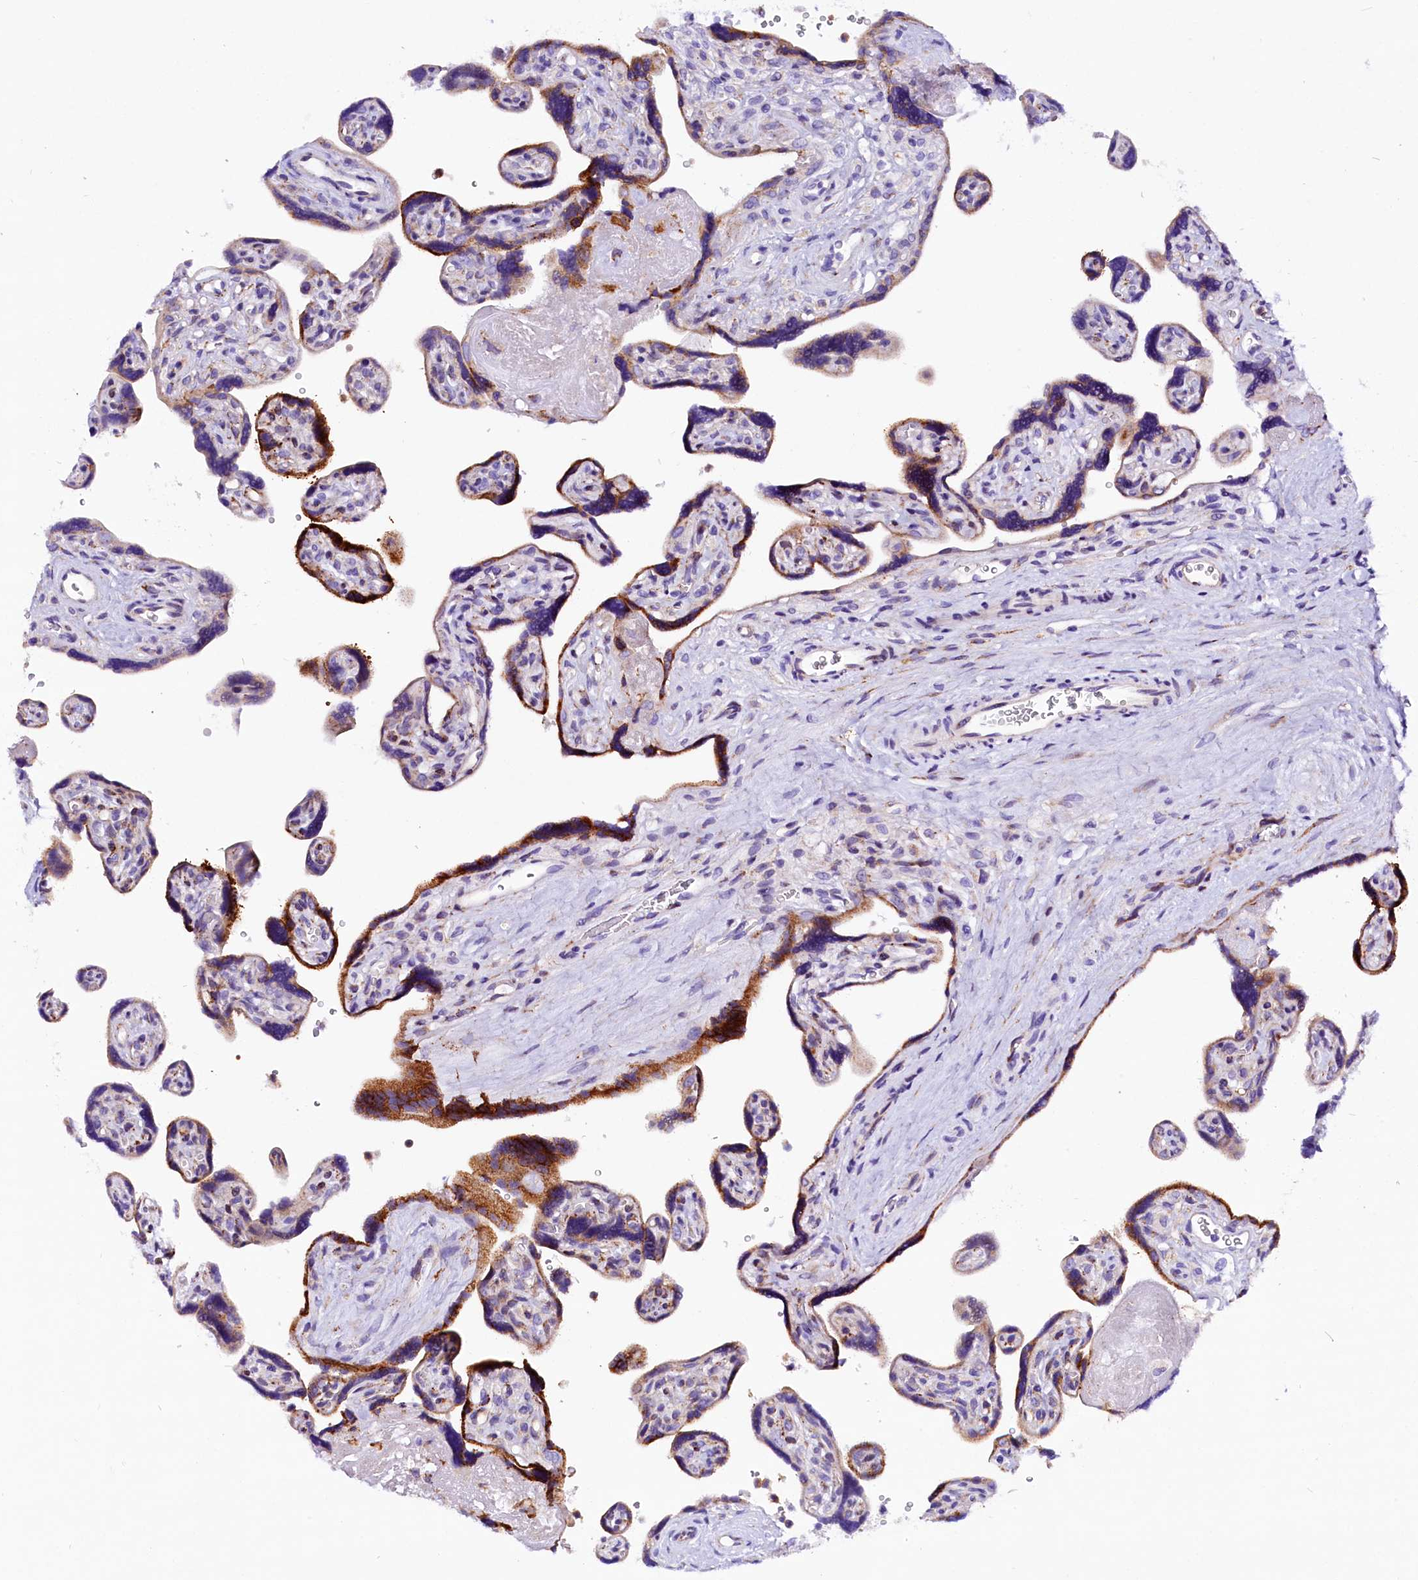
{"staining": {"intensity": "negative", "quantity": "none", "location": "none"}, "tissue": "placenta", "cell_type": "Decidual cells", "image_type": "normal", "snomed": [{"axis": "morphology", "description": "Normal tissue, NOS"}, {"axis": "topography", "description": "Placenta"}], "caption": "This histopathology image is of normal placenta stained with immunohistochemistry (IHC) to label a protein in brown with the nuclei are counter-stained blue. There is no staining in decidual cells.", "gene": "CMTR2", "patient": {"sex": "female", "age": 39}}